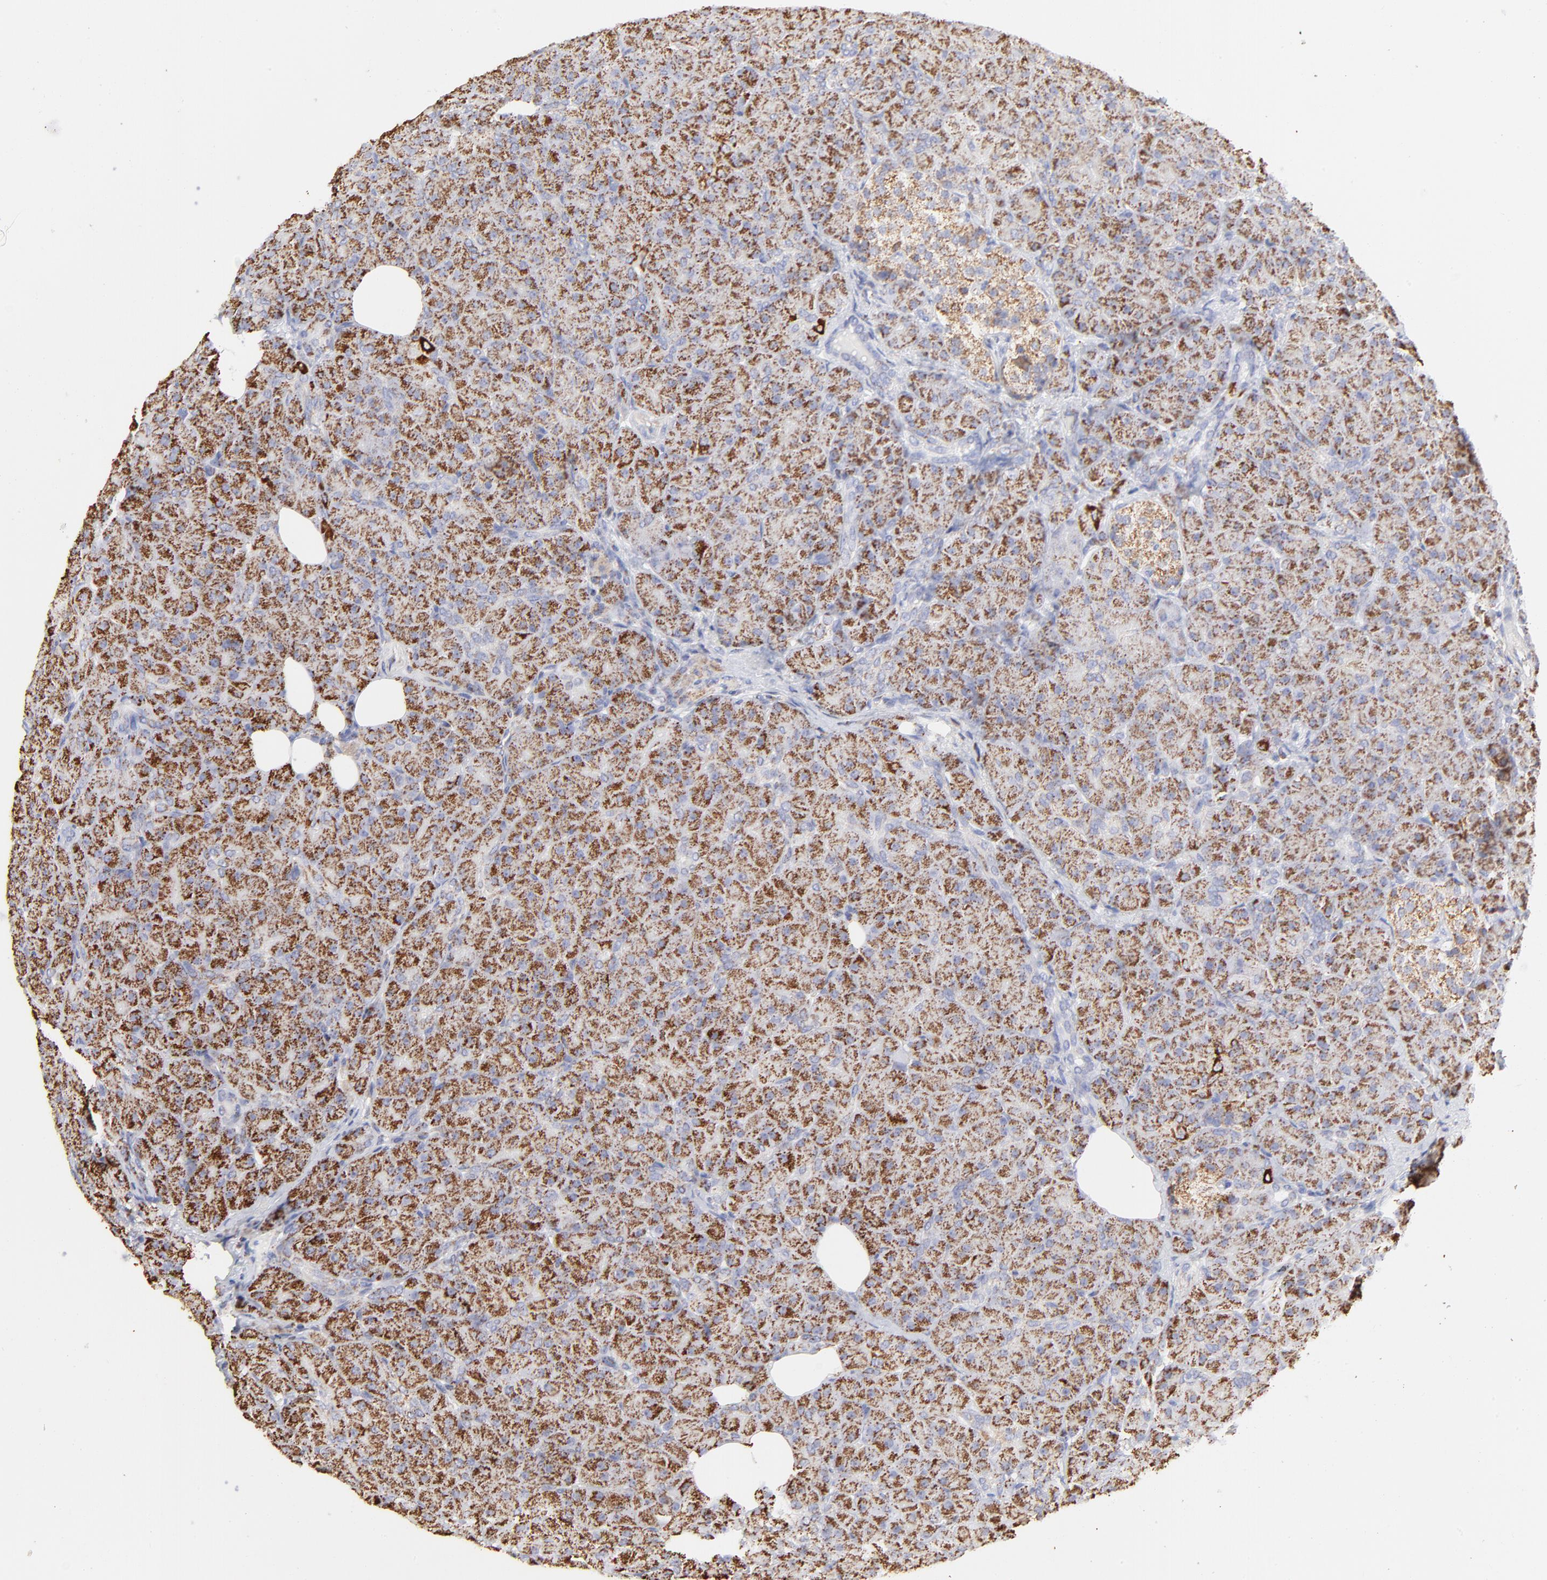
{"staining": {"intensity": "strong", "quantity": ">75%", "location": "cytoplasmic/membranous"}, "tissue": "pancreas", "cell_type": "Exocrine glandular cells", "image_type": "normal", "snomed": [{"axis": "morphology", "description": "Normal tissue, NOS"}, {"axis": "topography", "description": "Pancreas"}], "caption": "Immunohistochemistry photomicrograph of benign pancreas: pancreas stained using immunohistochemistry displays high levels of strong protein expression localized specifically in the cytoplasmic/membranous of exocrine glandular cells, appearing as a cytoplasmic/membranous brown color.", "gene": "COX4I1", "patient": {"sex": "male", "age": 66}}